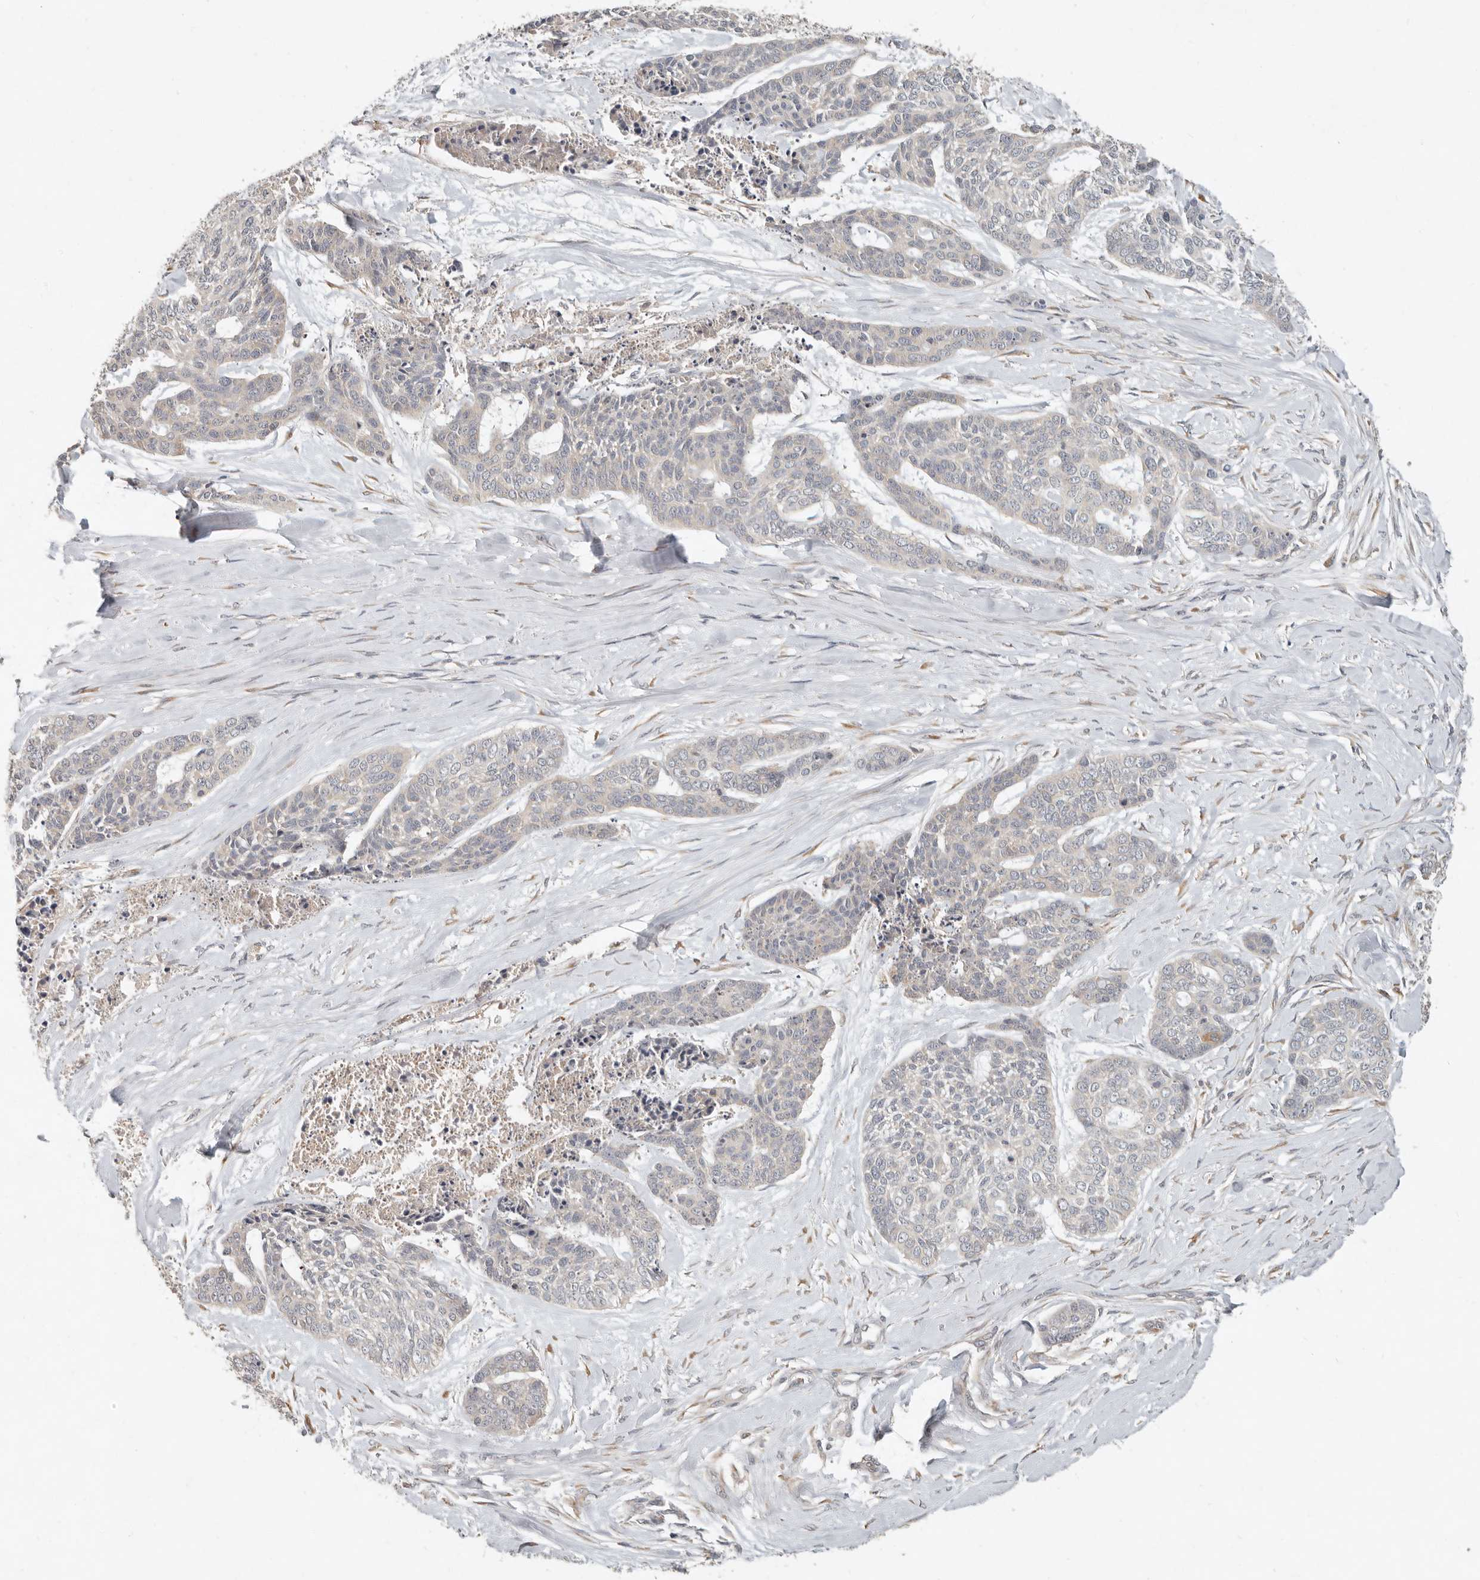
{"staining": {"intensity": "negative", "quantity": "none", "location": "none"}, "tissue": "skin cancer", "cell_type": "Tumor cells", "image_type": "cancer", "snomed": [{"axis": "morphology", "description": "Basal cell carcinoma"}, {"axis": "topography", "description": "Skin"}], "caption": "A histopathology image of human basal cell carcinoma (skin) is negative for staining in tumor cells.", "gene": "ARHGEF10L", "patient": {"sex": "female", "age": 64}}